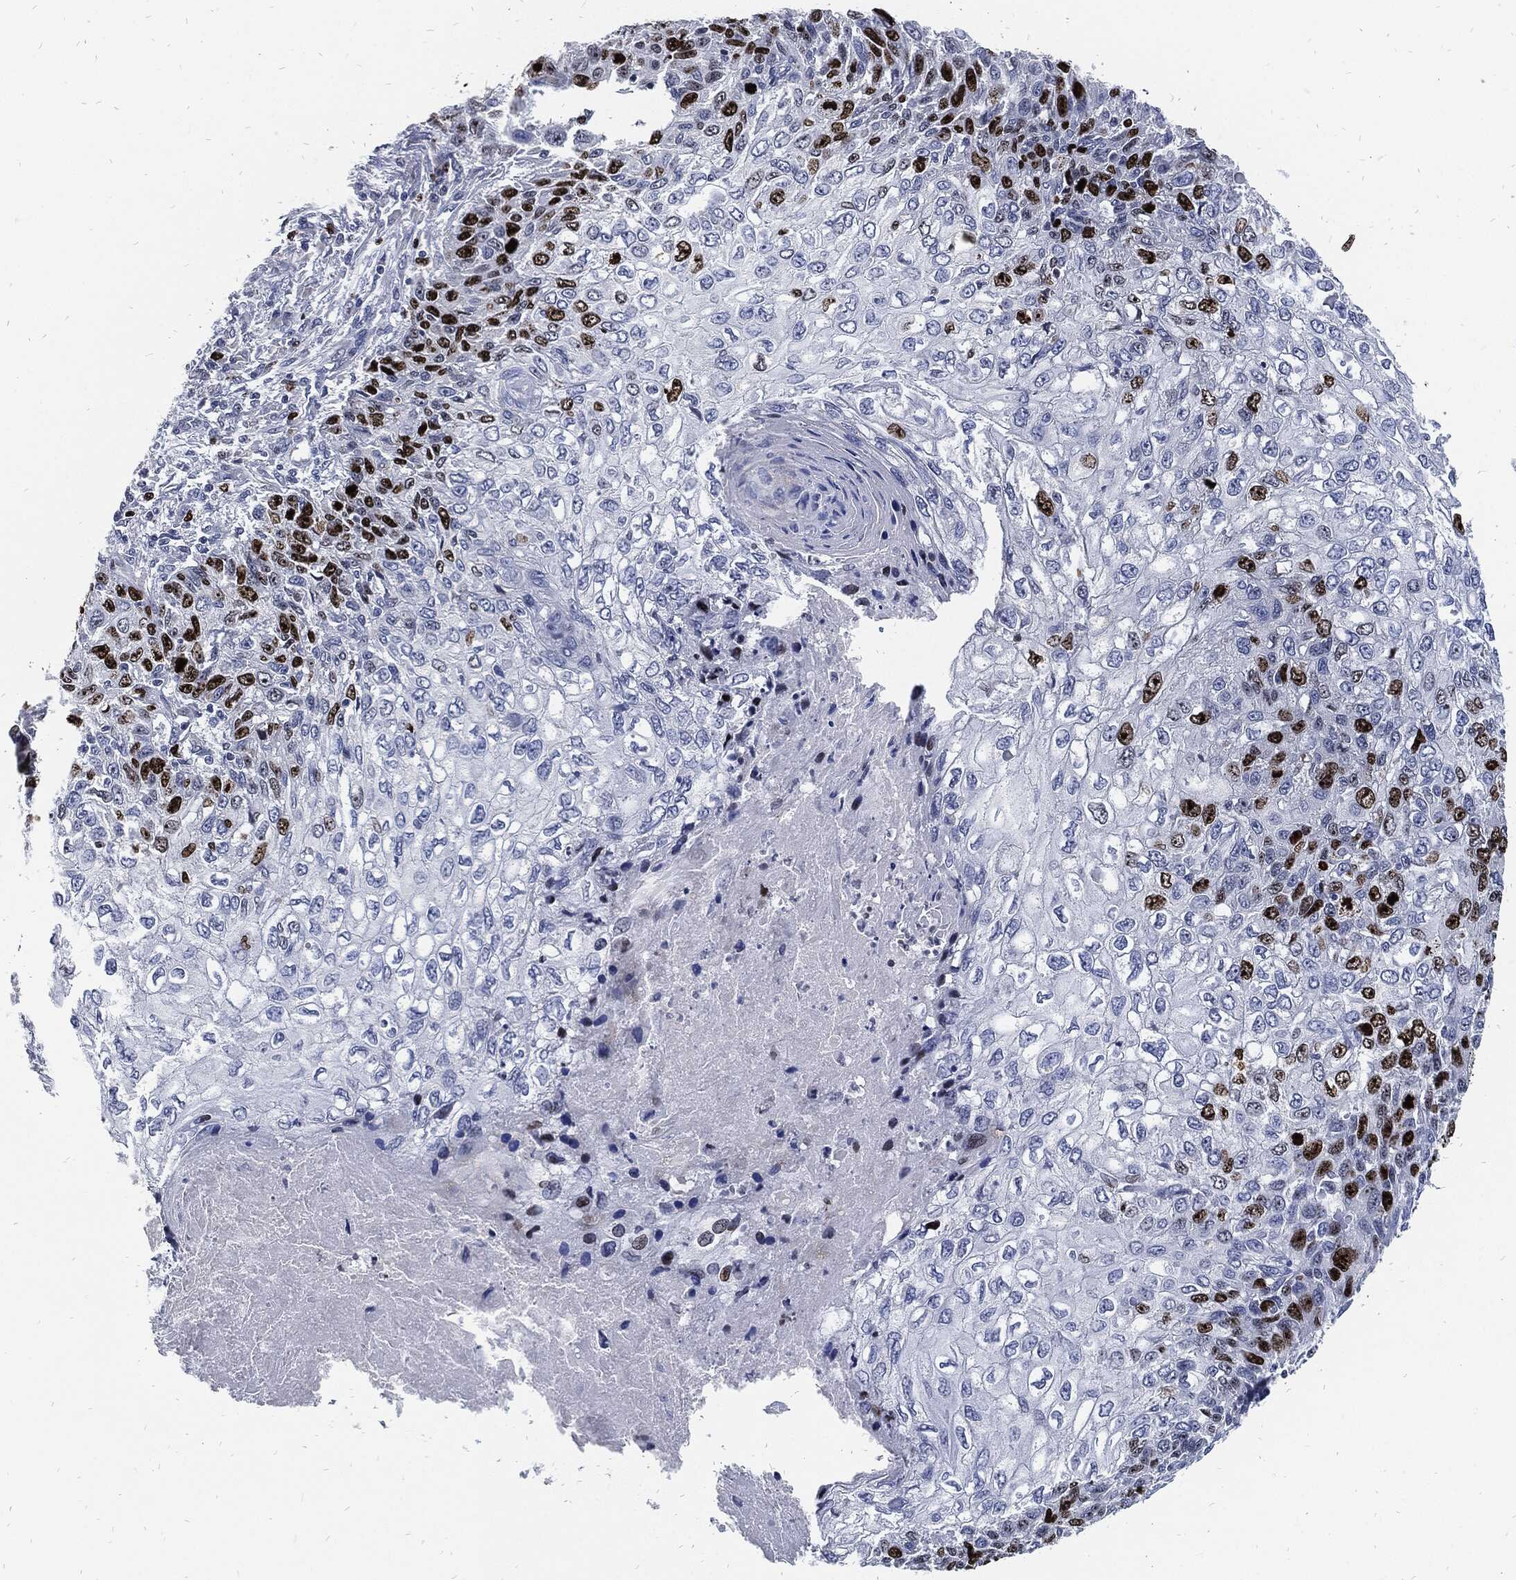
{"staining": {"intensity": "strong", "quantity": "<25%", "location": "nuclear"}, "tissue": "skin cancer", "cell_type": "Tumor cells", "image_type": "cancer", "snomed": [{"axis": "morphology", "description": "Squamous cell carcinoma, NOS"}, {"axis": "topography", "description": "Skin"}], "caption": "High-power microscopy captured an immunohistochemistry micrograph of skin squamous cell carcinoma, revealing strong nuclear staining in approximately <25% of tumor cells. (Stains: DAB in brown, nuclei in blue, Microscopy: brightfield microscopy at high magnification).", "gene": "MKI67", "patient": {"sex": "male", "age": 92}}